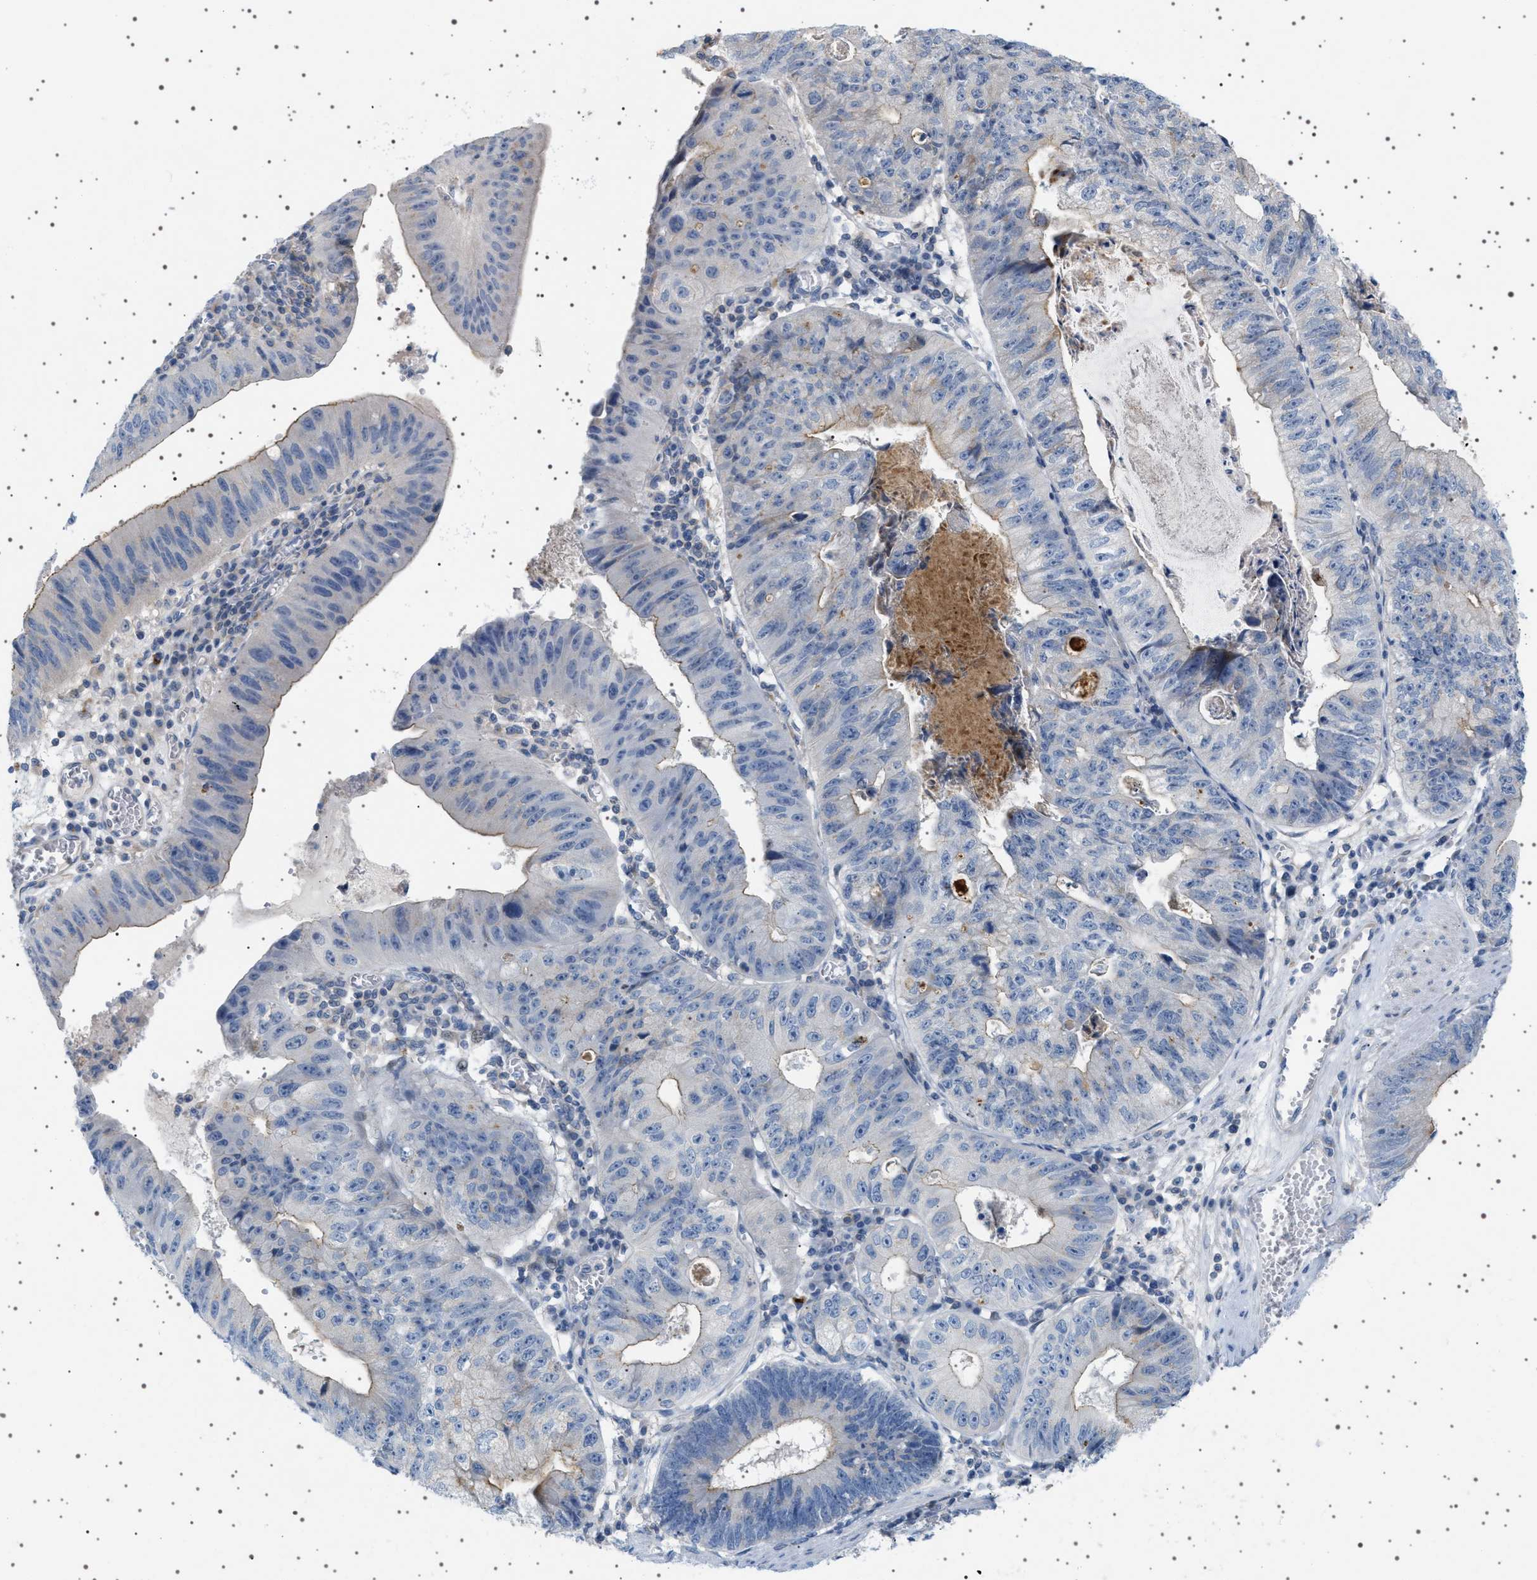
{"staining": {"intensity": "moderate", "quantity": "<25%", "location": "cytoplasmic/membranous"}, "tissue": "stomach cancer", "cell_type": "Tumor cells", "image_type": "cancer", "snomed": [{"axis": "morphology", "description": "Adenocarcinoma, NOS"}, {"axis": "topography", "description": "Stomach"}], "caption": "Moderate cytoplasmic/membranous protein positivity is seen in about <25% of tumor cells in stomach adenocarcinoma.", "gene": "ADCY10", "patient": {"sex": "male", "age": 59}}